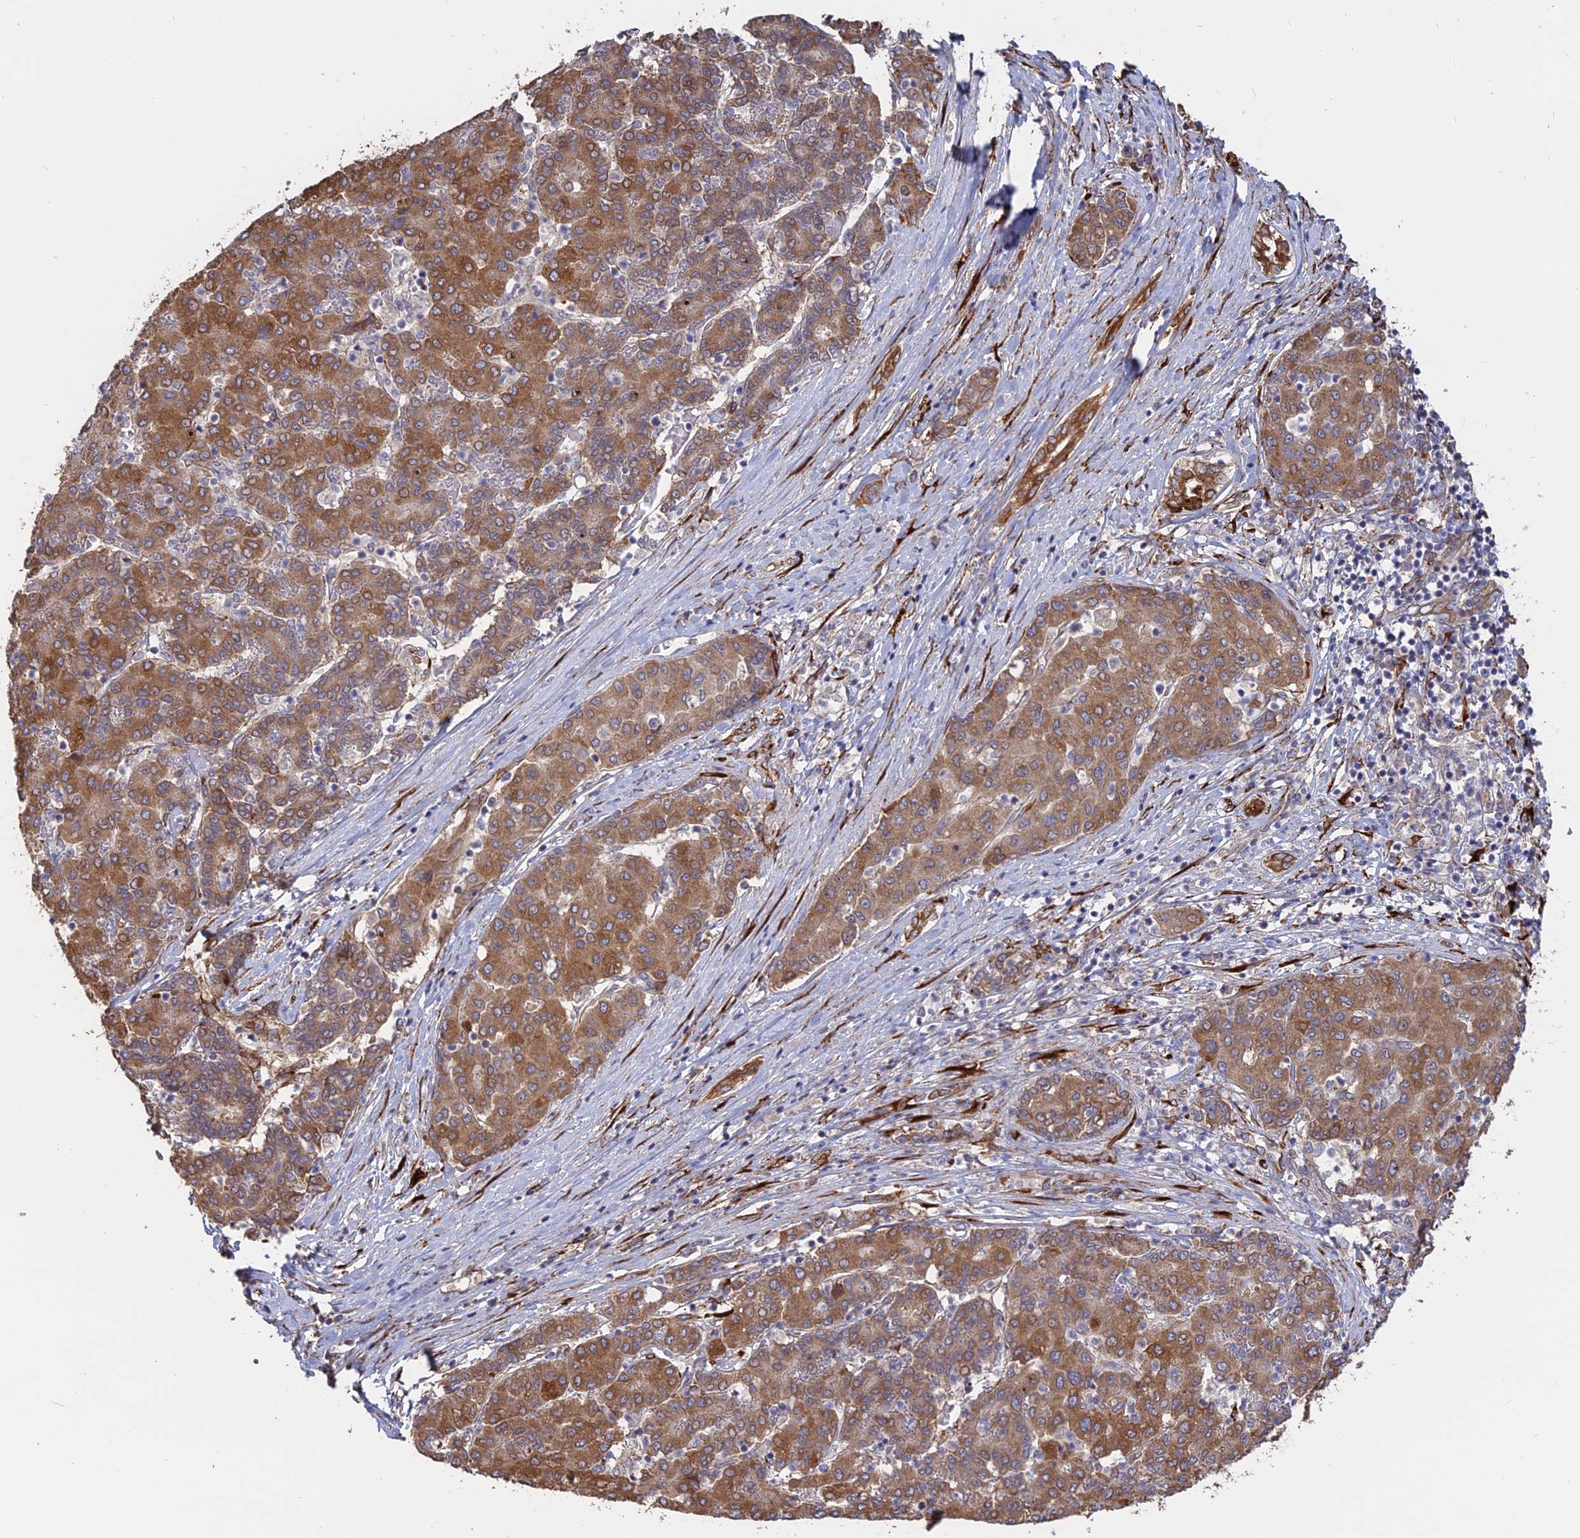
{"staining": {"intensity": "moderate", "quantity": ">75%", "location": "cytoplasmic/membranous"}, "tissue": "liver cancer", "cell_type": "Tumor cells", "image_type": "cancer", "snomed": [{"axis": "morphology", "description": "Carcinoma, Hepatocellular, NOS"}, {"axis": "topography", "description": "Liver"}], "caption": "DAB (3,3'-diaminobenzidine) immunohistochemical staining of human liver cancer shows moderate cytoplasmic/membranous protein positivity in about >75% of tumor cells. The staining was performed using DAB (3,3'-diaminobenzidine) to visualize the protein expression in brown, while the nuclei were stained in blue with hematoxylin (Magnification: 20x).", "gene": "PPIC", "patient": {"sex": "male", "age": 65}}